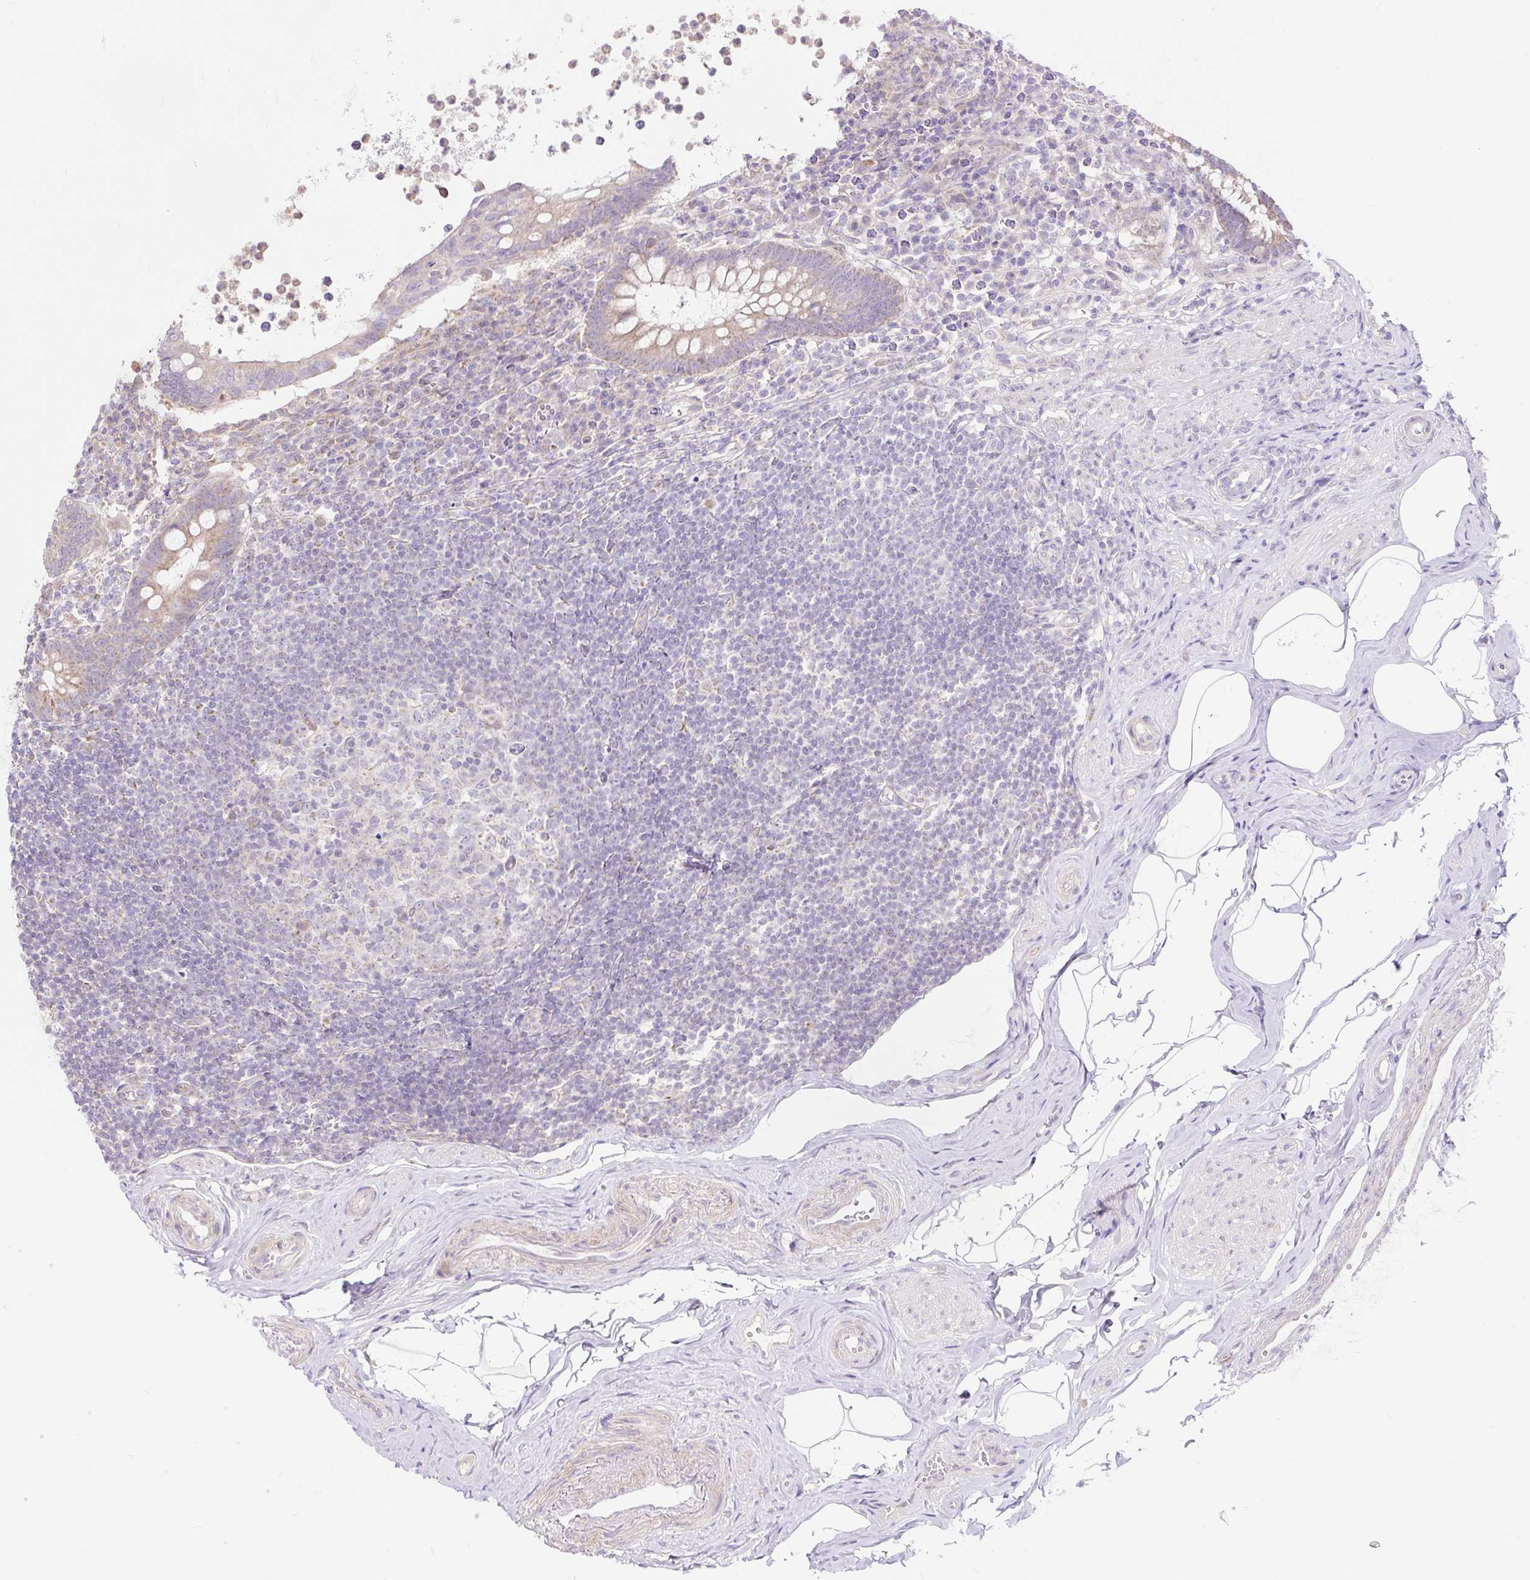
{"staining": {"intensity": "moderate", "quantity": ">75%", "location": "cytoplasmic/membranous"}, "tissue": "appendix", "cell_type": "Glandular cells", "image_type": "normal", "snomed": [{"axis": "morphology", "description": "Normal tissue, NOS"}, {"axis": "topography", "description": "Appendix"}], "caption": "Immunohistochemical staining of unremarkable human appendix displays moderate cytoplasmic/membranous protein expression in approximately >75% of glandular cells.", "gene": "TRIAP1", "patient": {"sex": "female", "age": 56}}